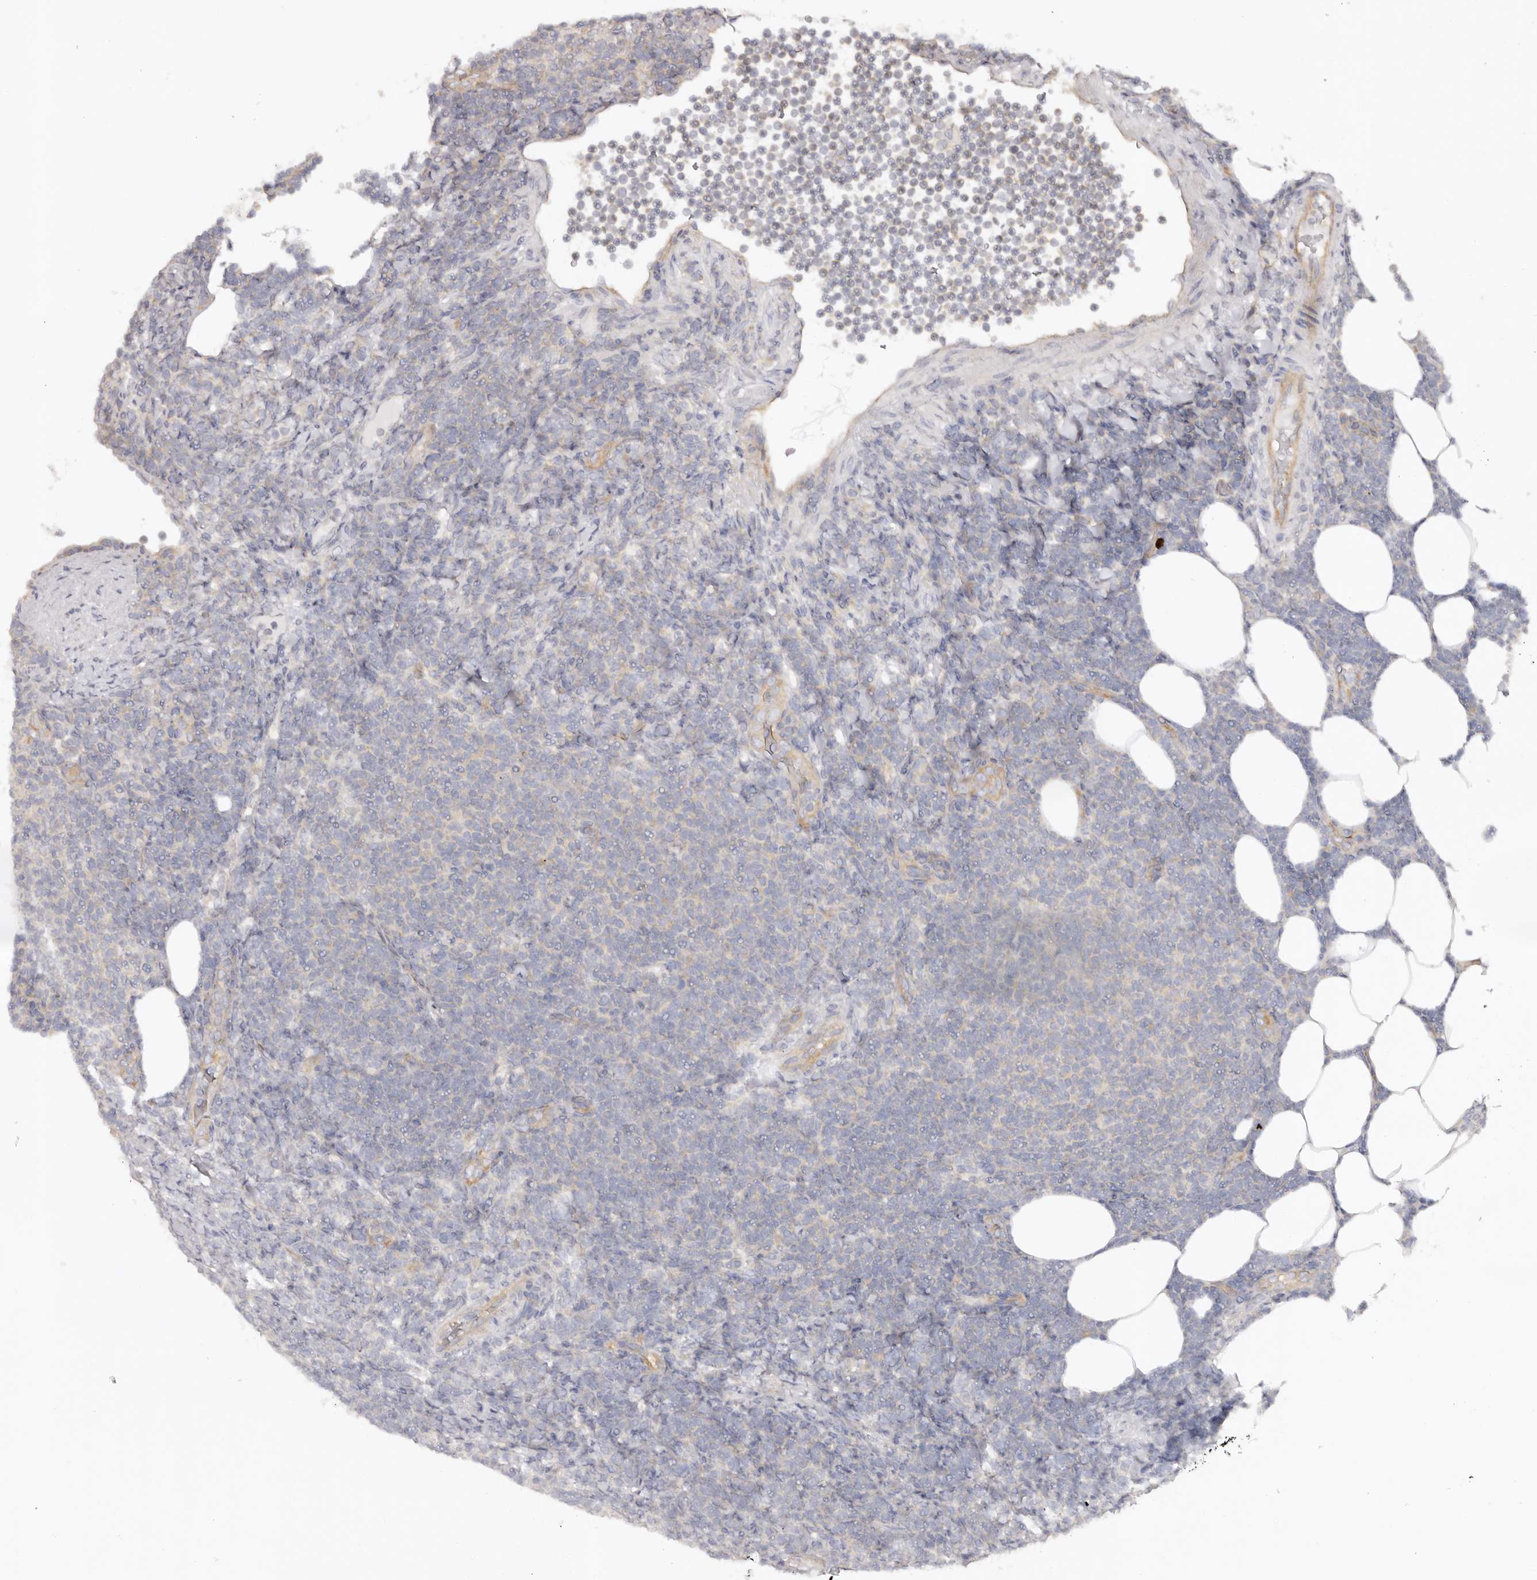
{"staining": {"intensity": "negative", "quantity": "none", "location": "none"}, "tissue": "lymphoma", "cell_type": "Tumor cells", "image_type": "cancer", "snomed": [{"axis": "morphology", "description": "Malignant lymphoma, non-Hodgkin's type, Low grade"}, {"axis": "topography", "description": "Lymph node"}], "caption": "Lymphoma stained for a protein using immunohistochemistry displays no staining tumor cells.", "gene": "RPS6", "patient": {"sex": "male", "age": 66}}